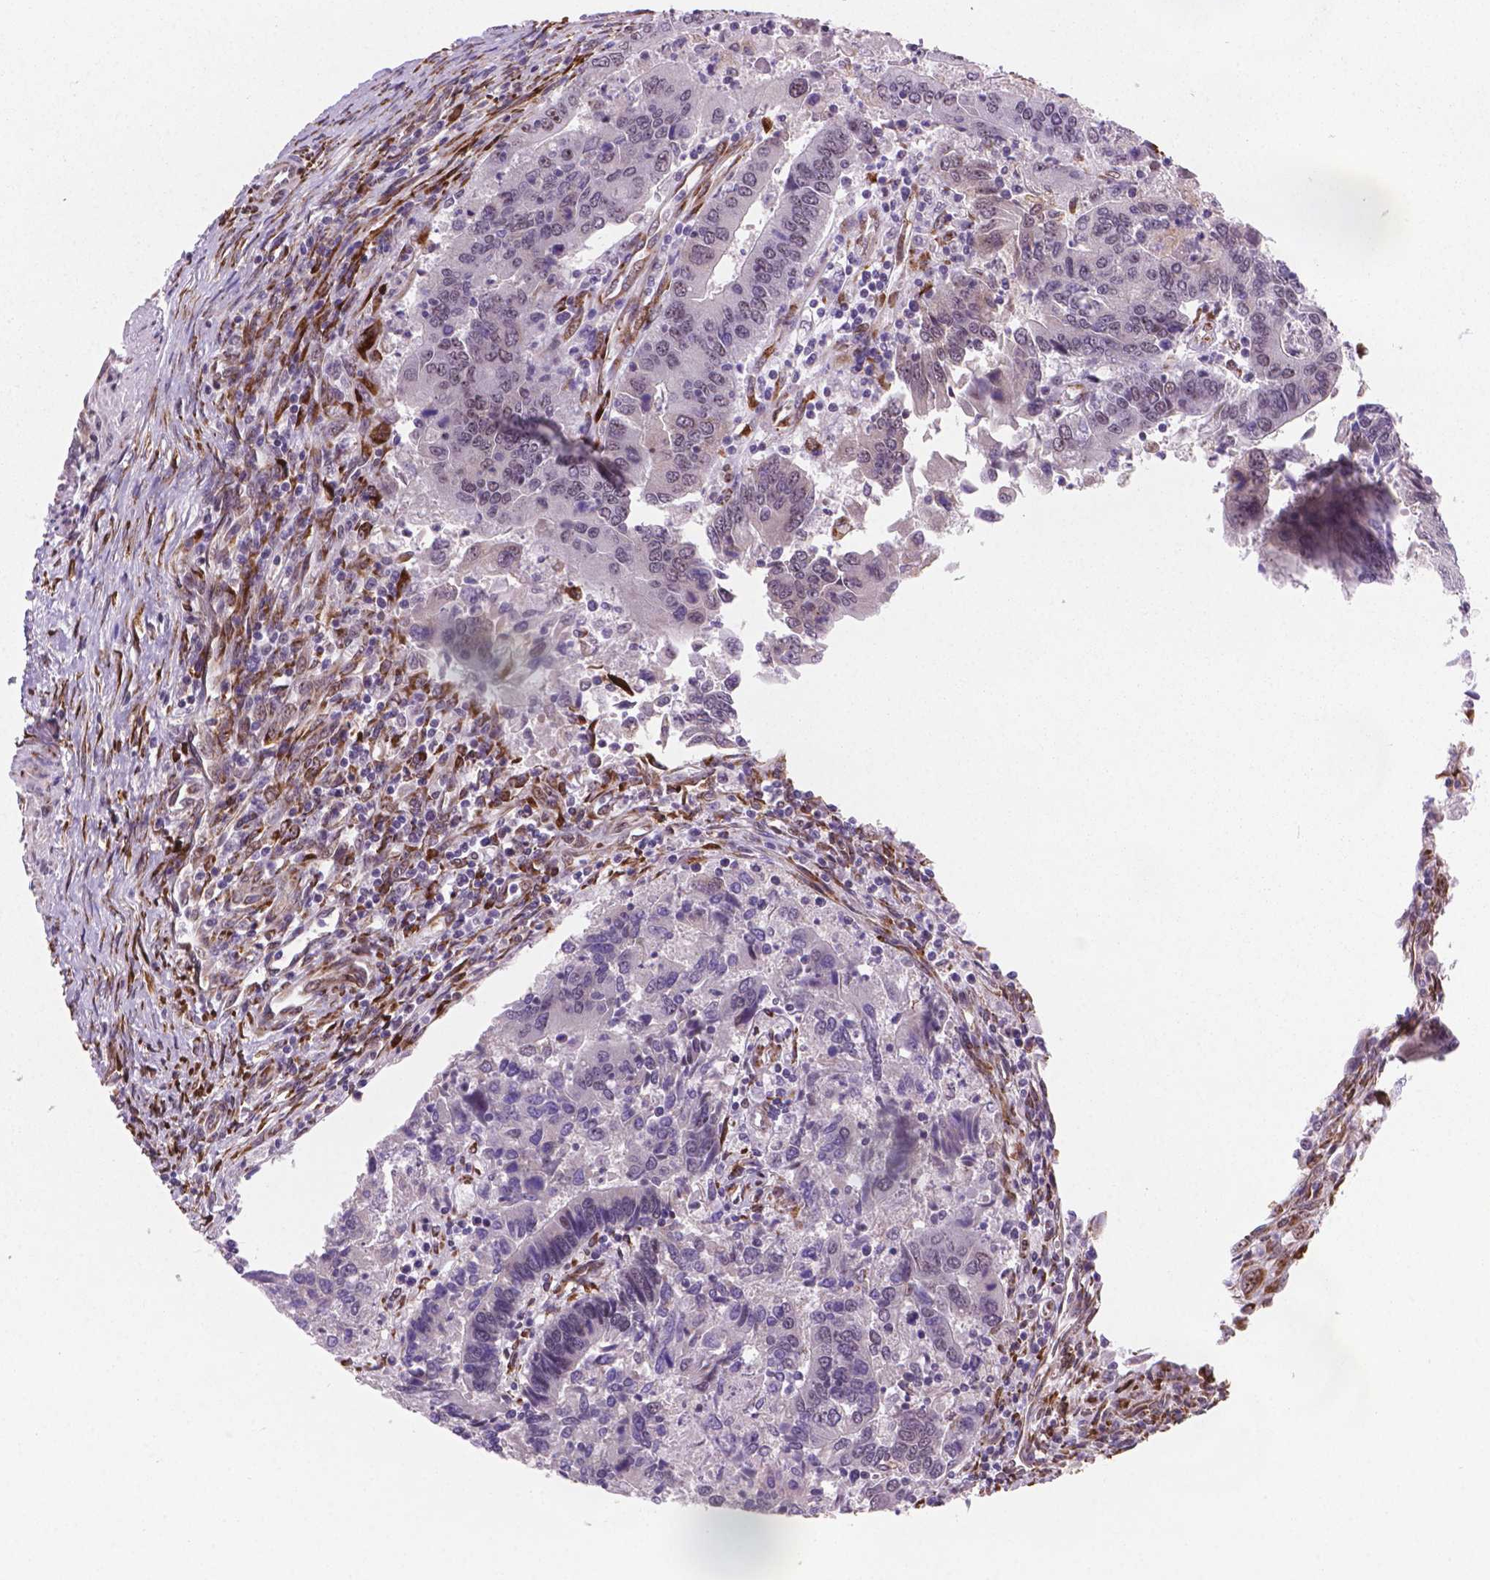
{"staining": {"intensity": "negative", "quantity": "none", "location": "none"}, "tissue": "colorectal cancer", "cell_type": "Tumor cells", "image_type": "cancer", "snomed": [{"axis": "morphology", "description": "Adenocarcinoma, NOS"}, {"axis": "topography", "description": "Colon"}], "caption": "This image is of colorectal cancer stained with immunohistochemistry (IHC) to label a protein in brown with the nuclei are counter-stained blue. There is no staining in tumor cells.", "gene": "FNIP1", "patient": {"sex": "female", "age": 67}}